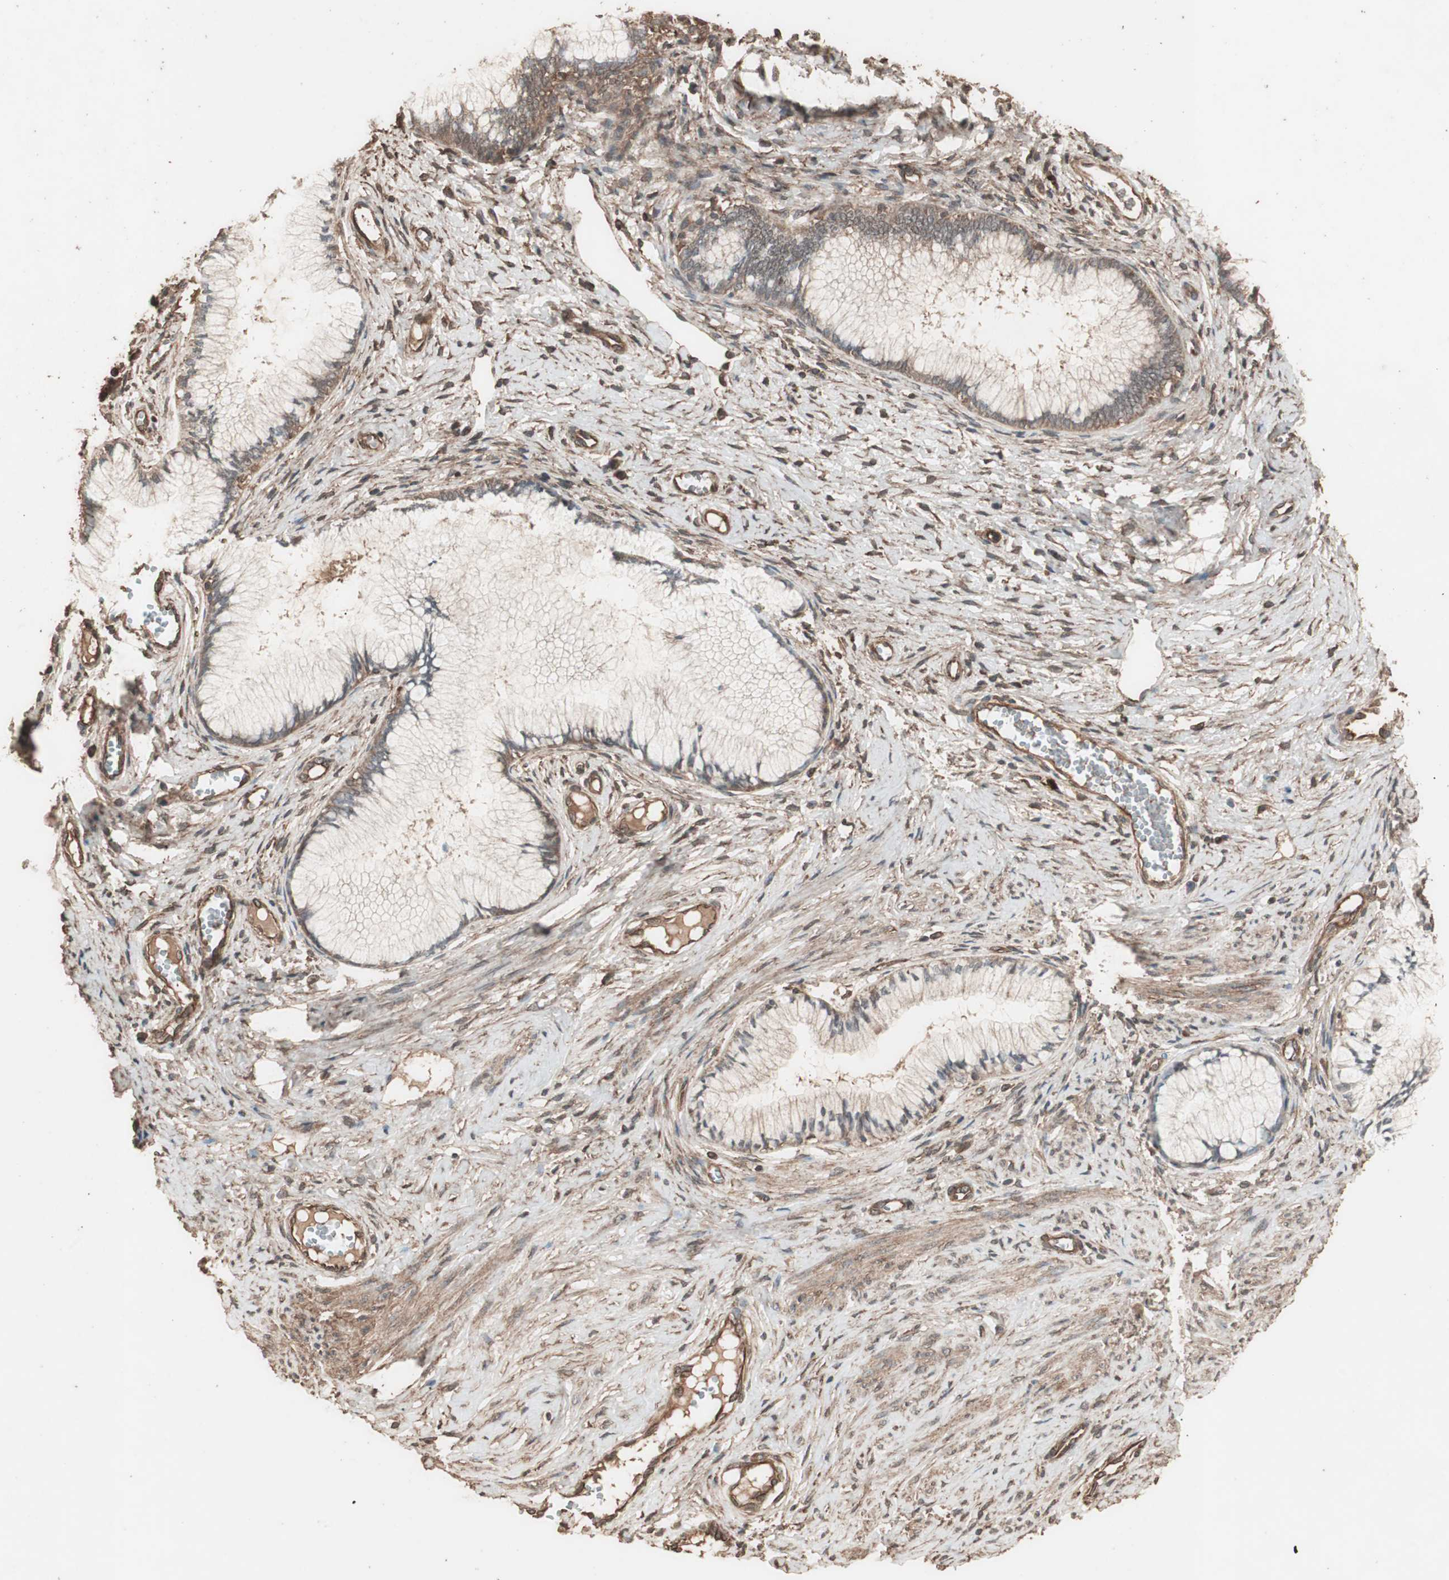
{"staining": {"intensity": "moderate", "quantity": ">75%", "location": "cytoplasmic/membranous"}, "tissue": "cervical cancer", "cell_type": "Tumor cells", "image_type": "cancer", "snomed": [{"axis": "morphology", "description": "Adenocarcinoma, NOS"}, {"axis": "topography", "description": "Cervix"}], "caption": "Brown immunohistochemical staining in adenocarcinoma (cervical) exhibits moderate cytoplasmic/membranous expression in about >75% of tumor cells.", "gene": "CCN4", "patient": {"sex": "female", "age": 36}}